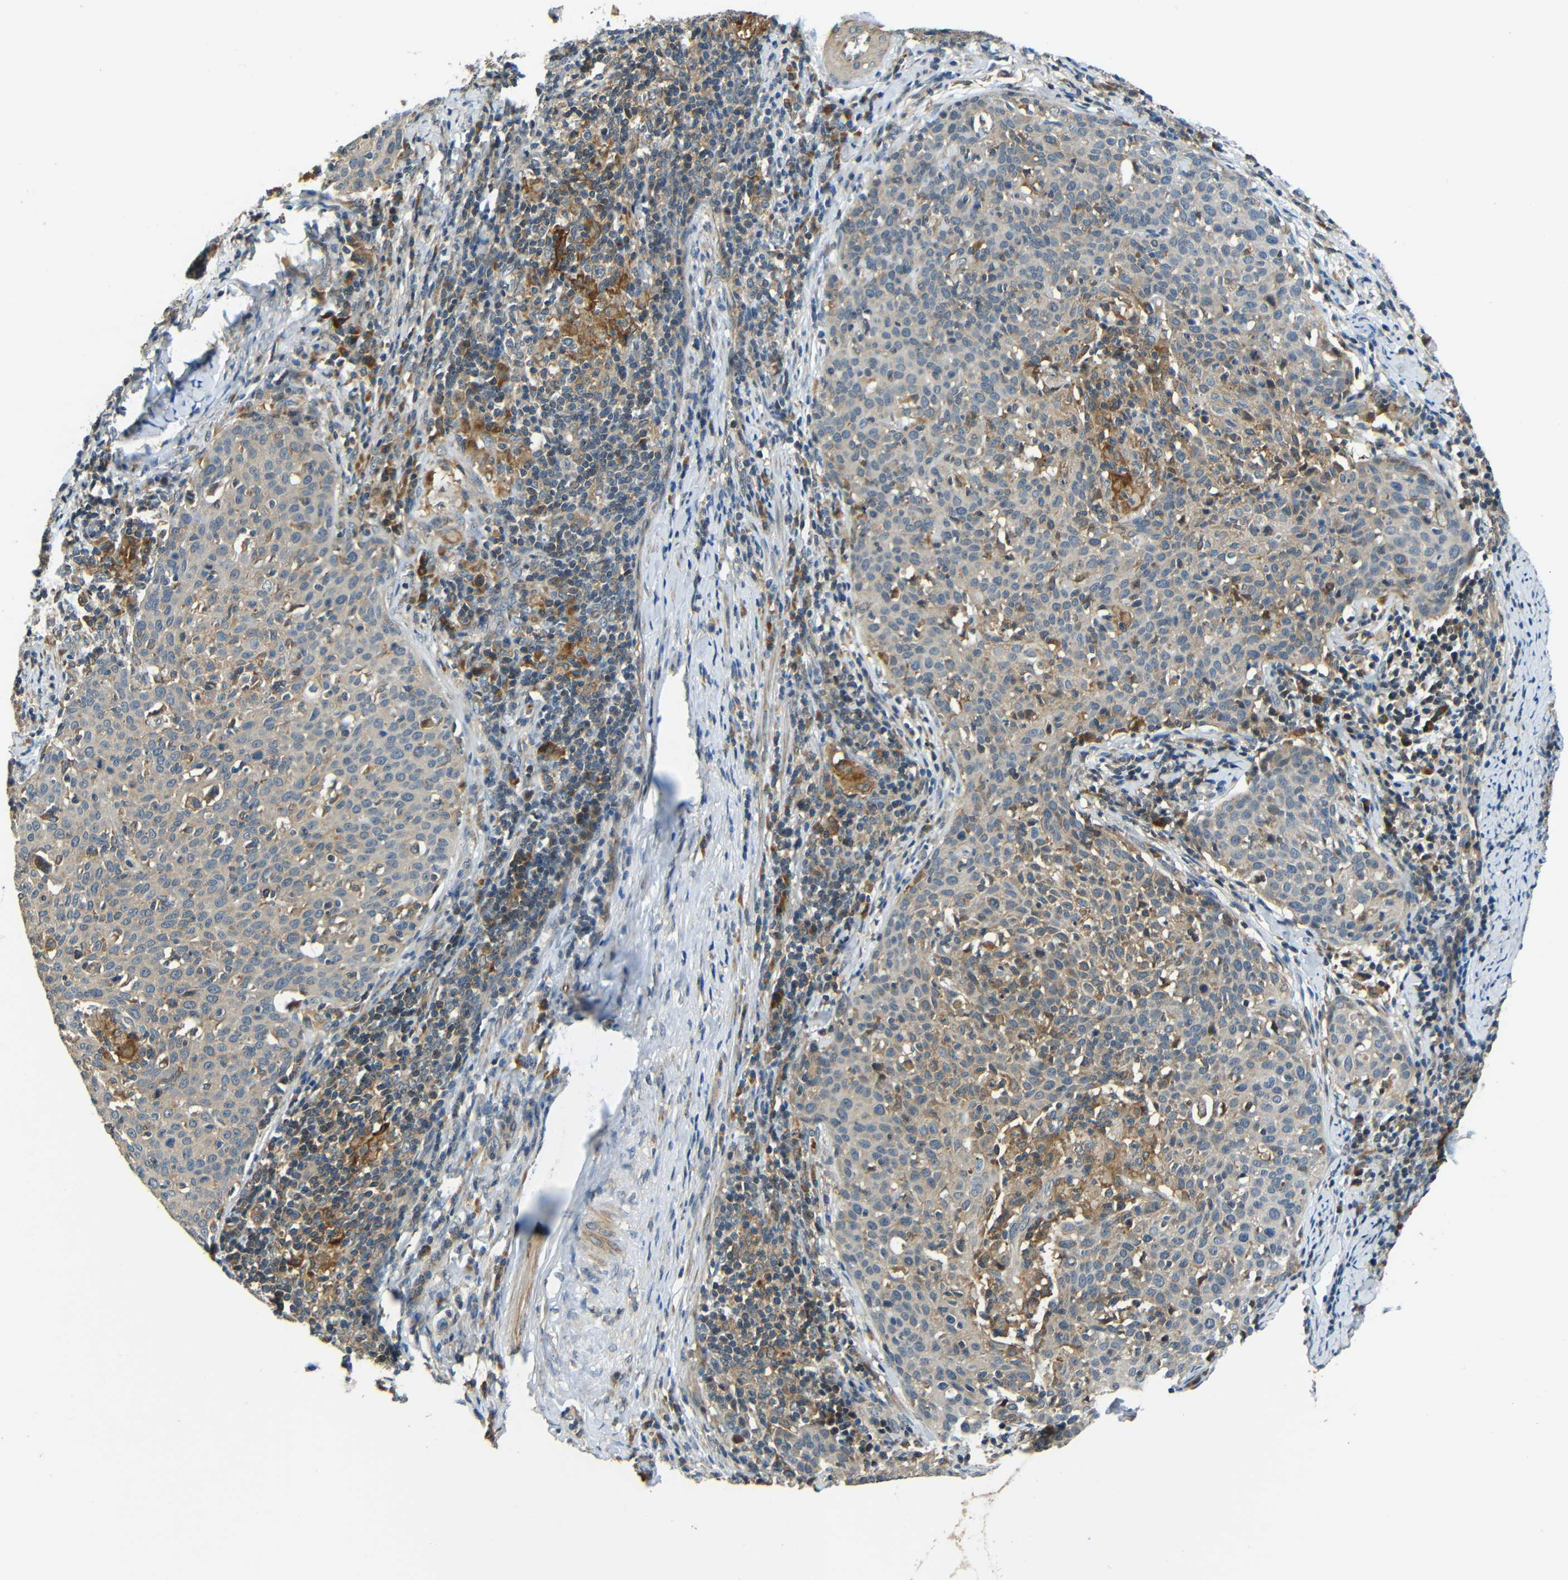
{"staining": {"intensity": "weak", "quantity": "25%-75%", "location": "cytoplasmic/membranous"}, "tissue": "cervical cancer", "cell_type": "Tumor cells", "image_type": "cancer", "snomed": [{"axis": "morphology", "description": "Squamous cell carcinoma, NOS"}, {"axis": "topography", "description": "Cervix"}], "caption": "An immunohistochemistry image of tumor tissue is shown. Protein staining in brown shows weak cytoplasmic/membranous positivity in cervical squamous cell carcinoma within tumor cells.", "gene": "FNDC3A", "patient": {"sex": "female", "age": 38}}